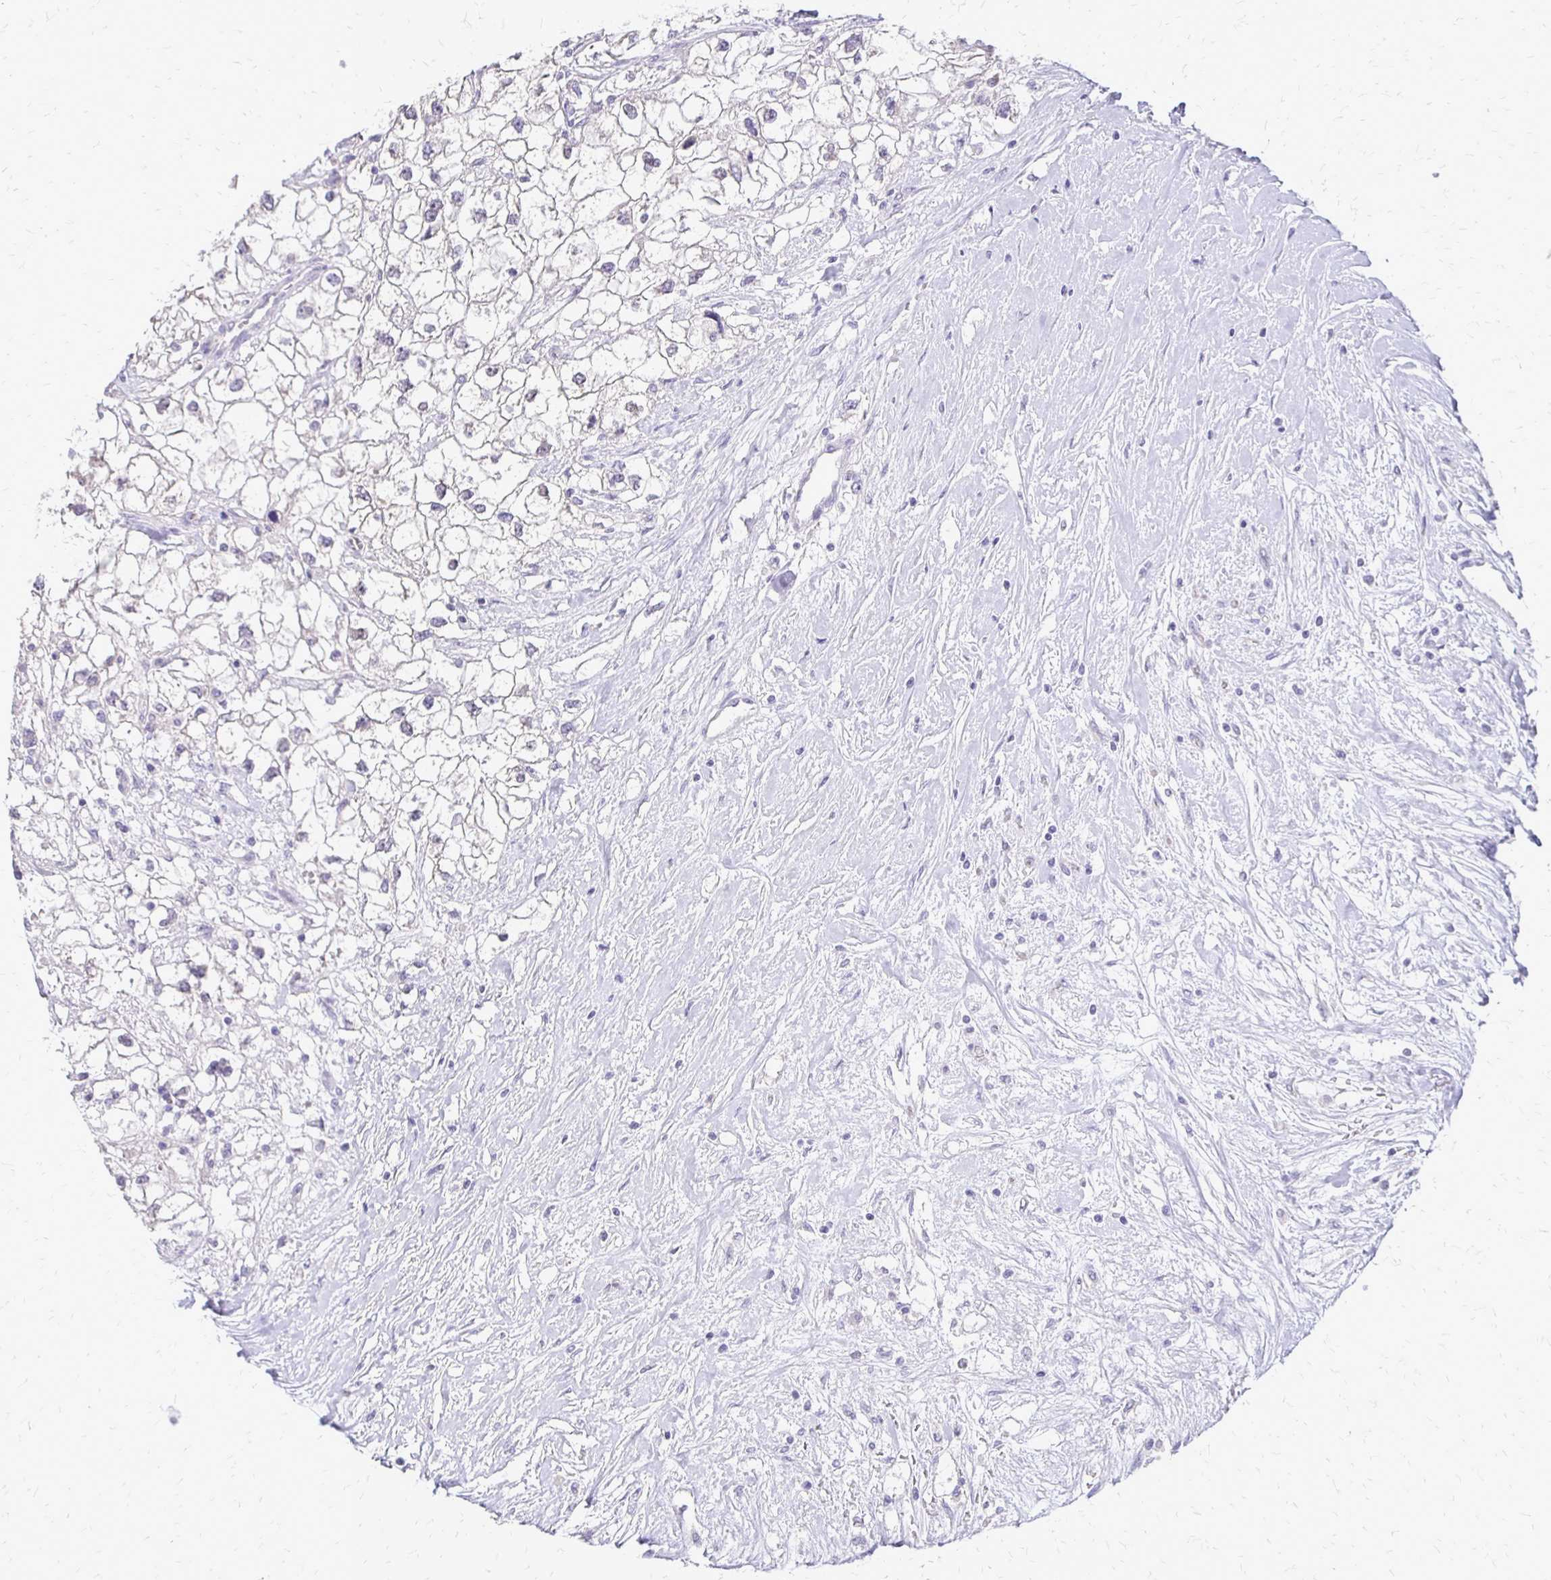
{"staining": {"intensity": "moderate", "quantity": "<25%", "location": "nuclear"}, "tissue": "renal cancer", "cell_type": "Tumor cells", "image_type": "cancer", "snomed": [{"axis": "morphology", "description": "Adenocarcinoma, NOS"}, {"axis": "topography", "description": "Kidney"}], "caption": "A brown stain labels moderate nuclear positivity of a protein in human adenocarcinoma (renal) tumor cells.", "gene": "ALPG", "patient": {"sex": "male", "age": 59}}